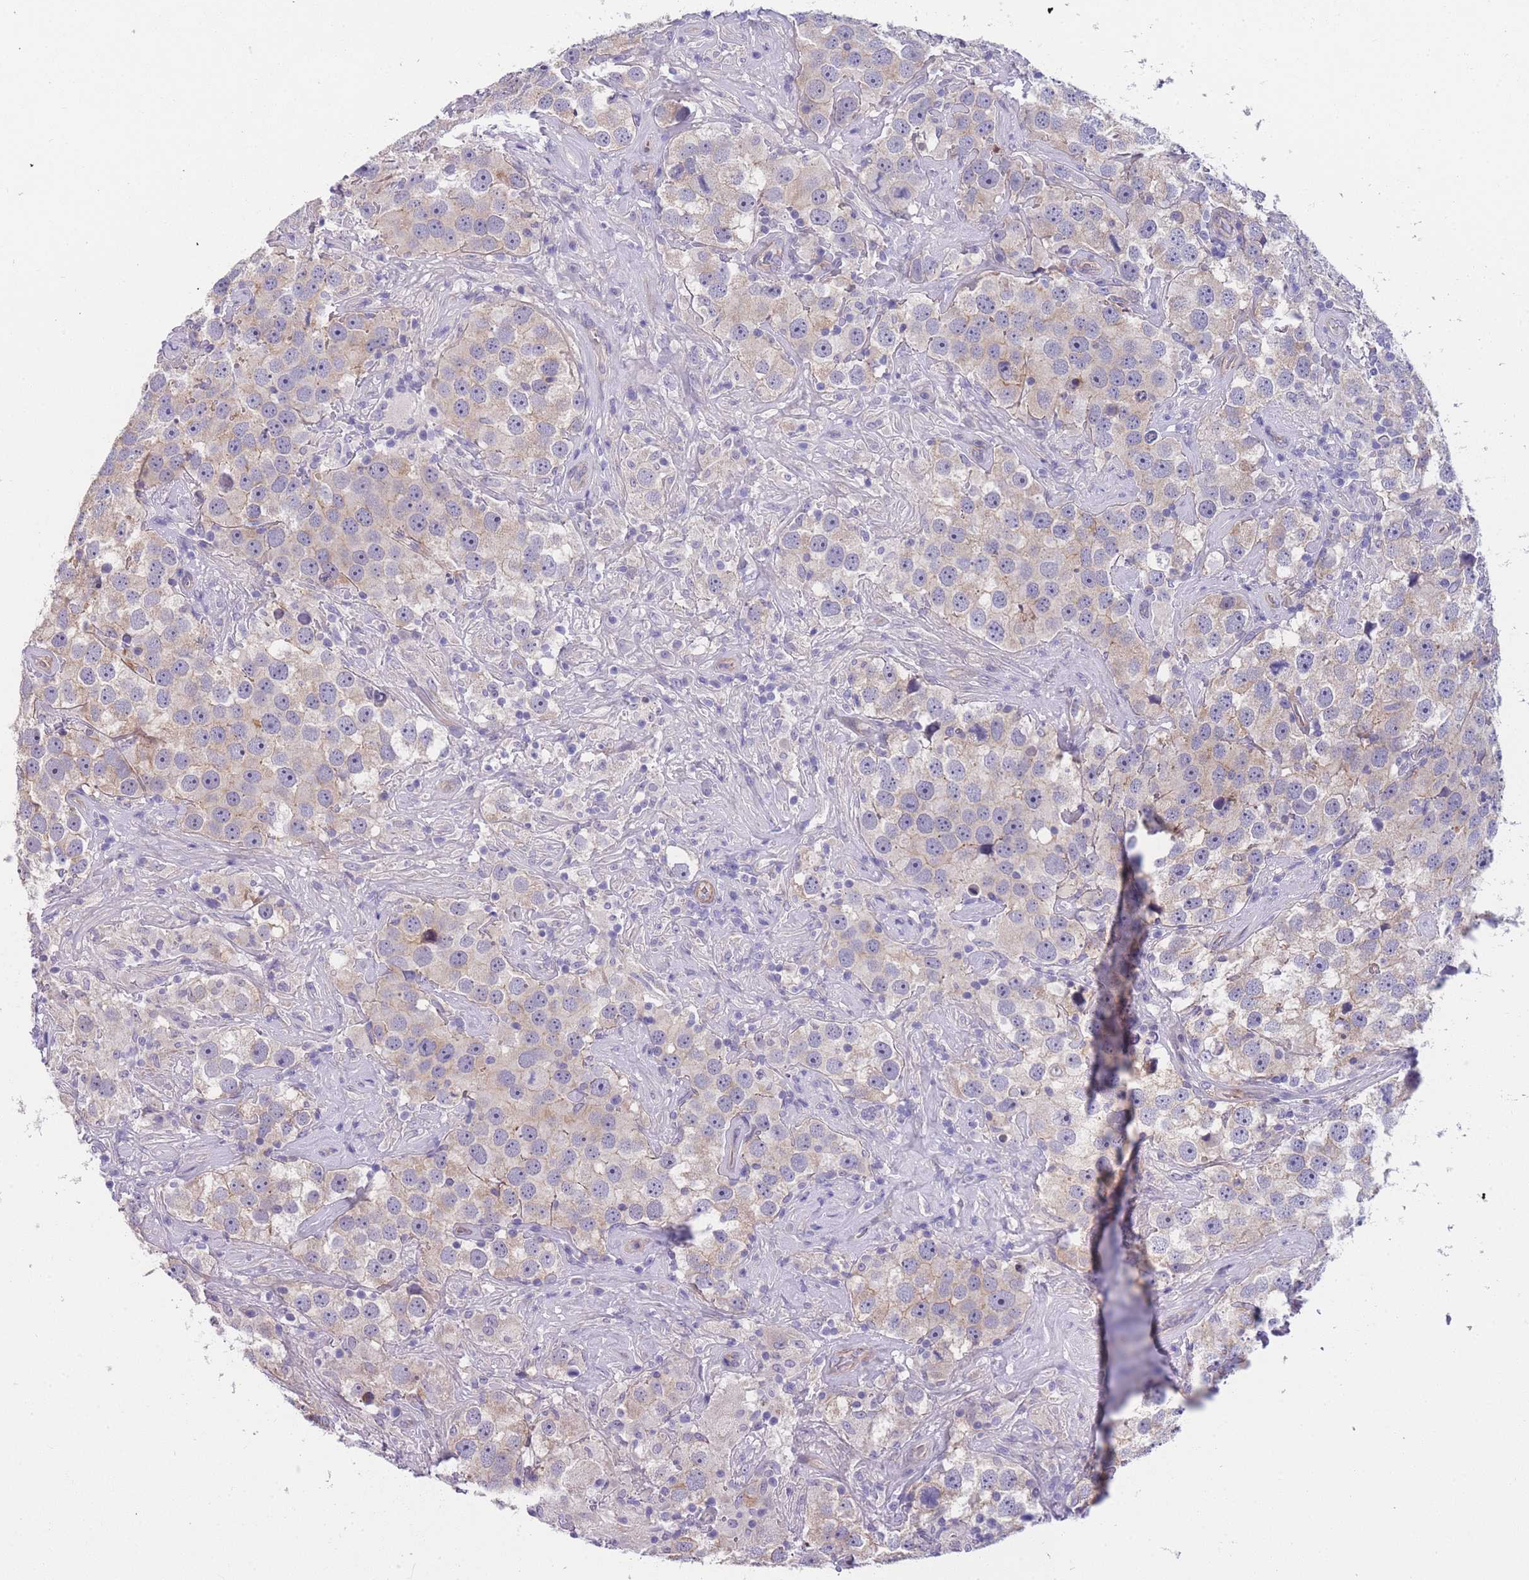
{"staining": {"intensity": "negative", "quantity": "none", "location": "none"}, "tissue": "testis cancer", "cell_type": "Tumor cells", "image_type": "cancer", "snomed": [{"axis": "morphology", "description": "Seminoma, NOS"}, {"axis": "topography", "description": "Testis"}], "caption": "A micrograph of seminoma (testis) stained for a protein reveals no brown staining in tumor cells.", "gene": "FAM124A", "patient": {"sex": "male", "age": 49}}